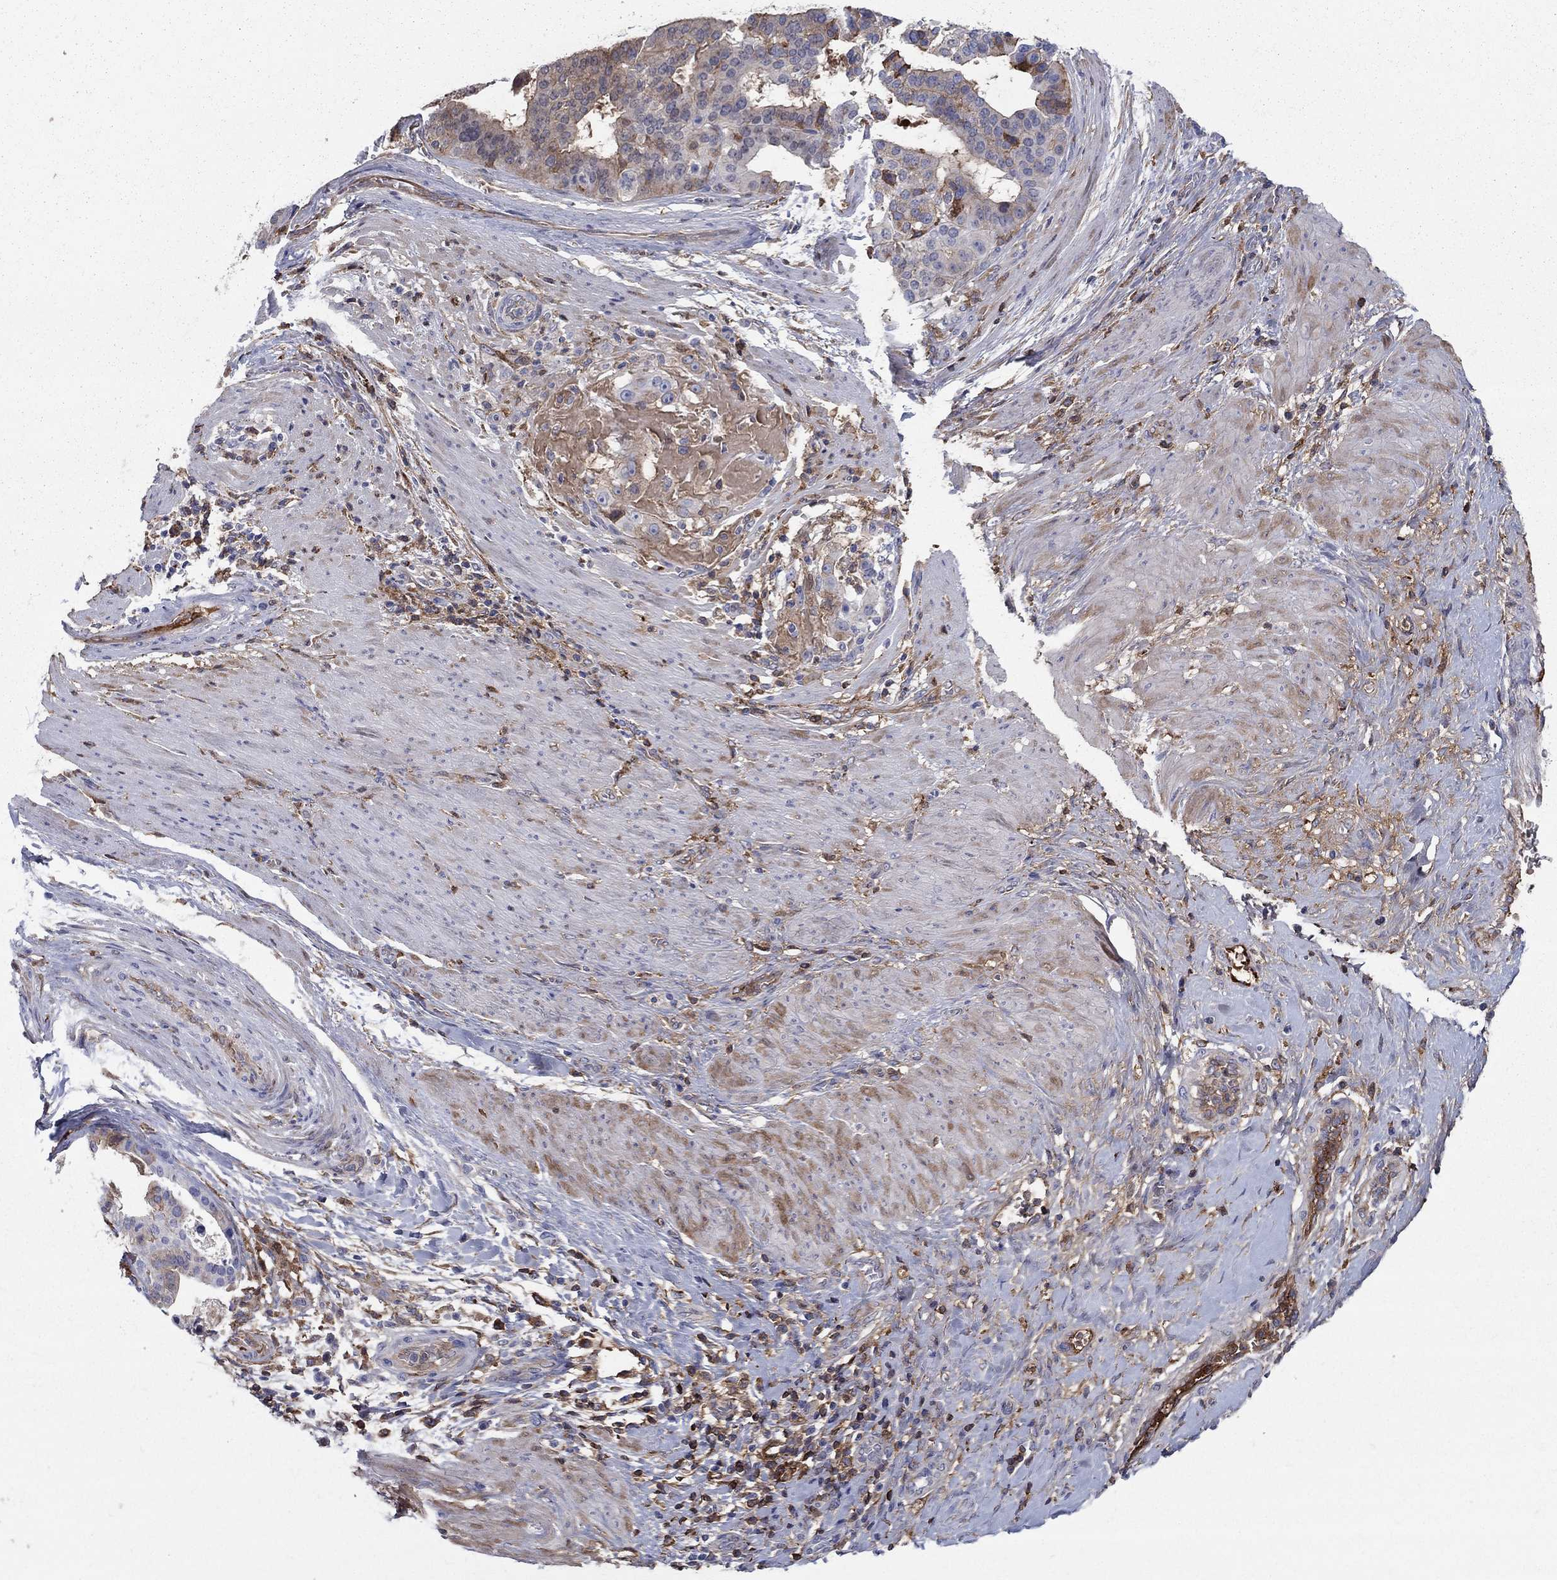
{"staining": {"intensity": "strong", "quantity": "<25%", "location": "cytoplasmic/membranous"}, "tissue": "stomach cancer", "cell_type": "Tumor cells", "image_type": "cancer", "snomed": [{"axis": "morphology", "description": "Adenocarcinoma, NOS"}, {"axis": "topography", "description": "Stomach"}], "caption": "Immunohistochemical staining of stomach cancer shows strong cytoplasmic/membranous protein positivity in about <25% of tumor cells. (Stains: DAB in brown, nuclei in blue, Microscopy: brightfield microscopy at high magnification).", "gene": "HPX", "patient": {"sex": "male", "age": 48}}